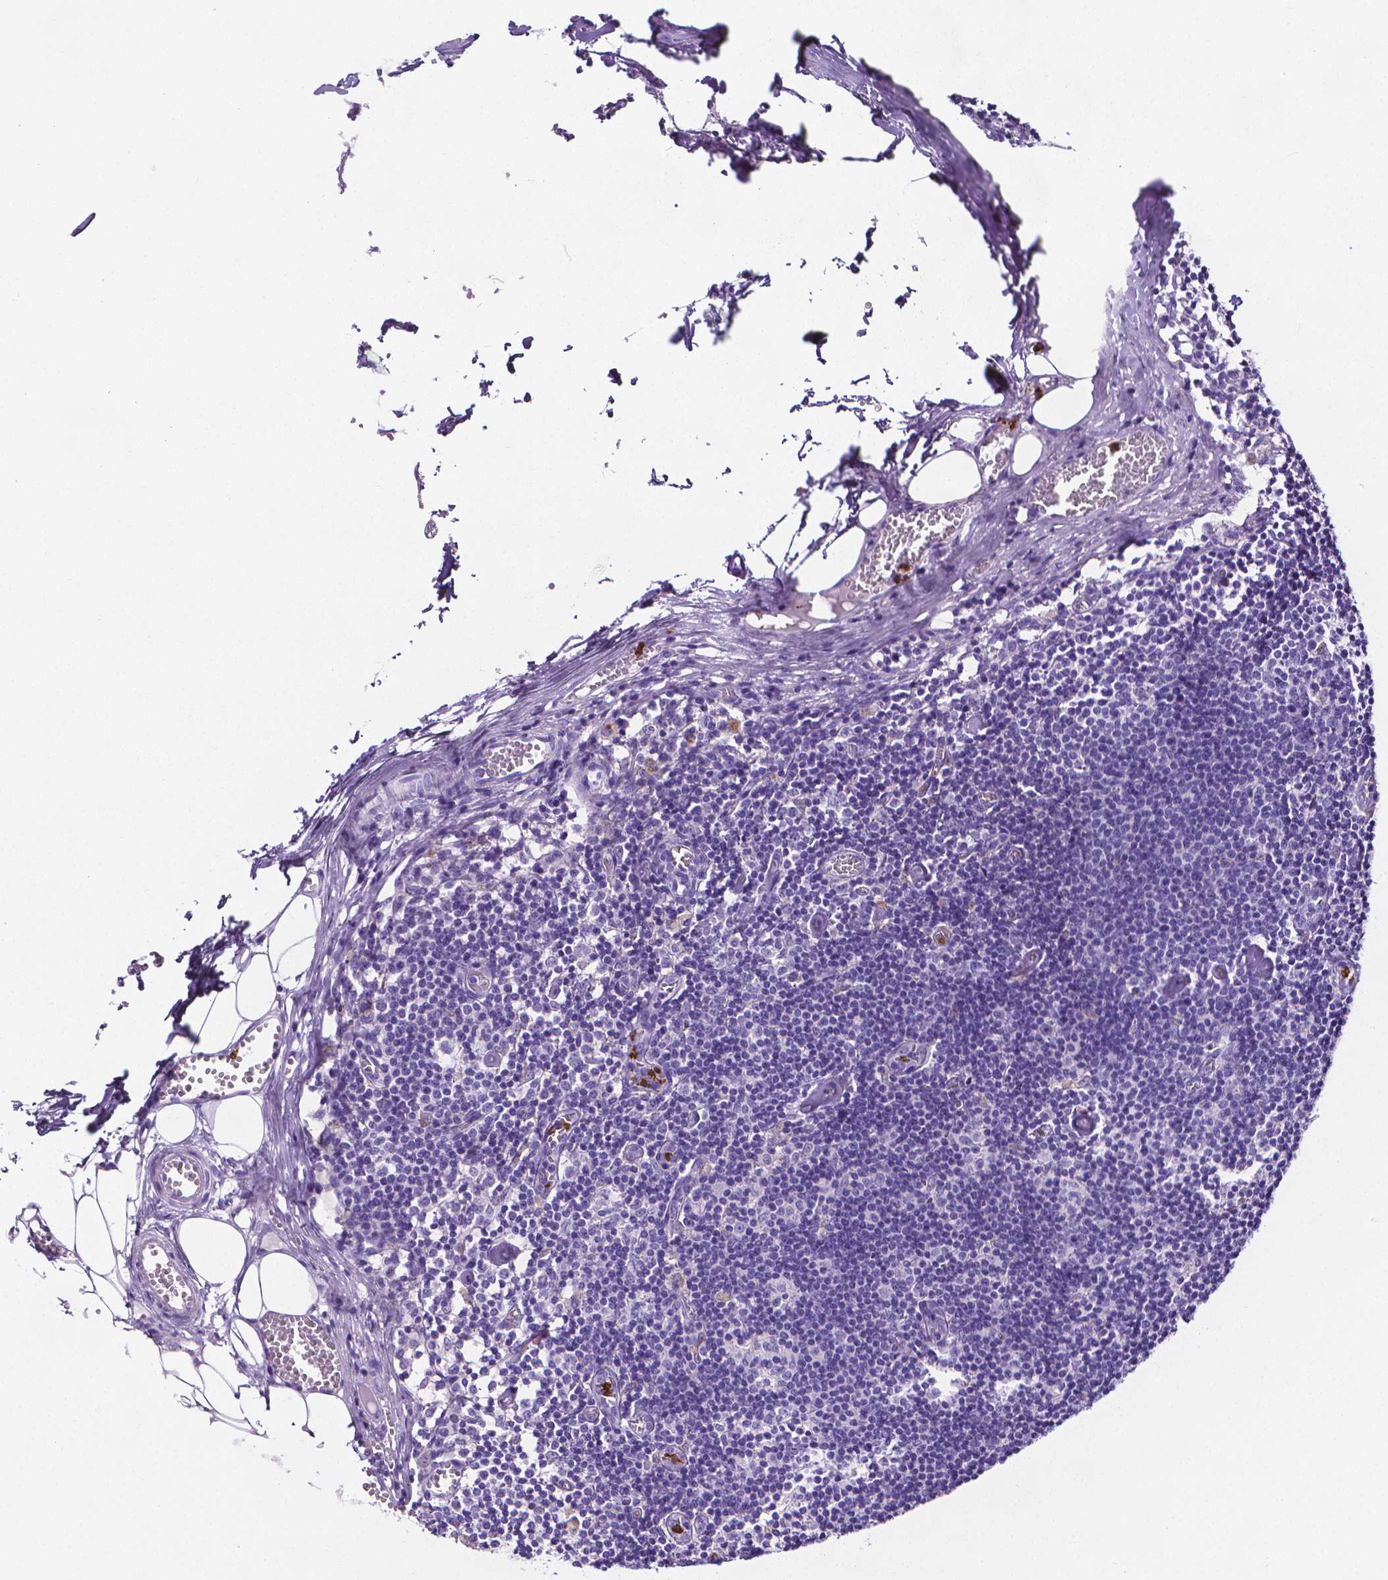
{"staining": {"intensity": "negative", "quantity": "none", "location": "none"}, "tissue": "lymph node", "cell_type": "Germinal center cells", "image_type": "normal", "snomed": [{"axis": "morphology", "description": "Normal tissue, NOS"}, {"axis": "topography", "description": "Lymph node"}], "caption": "High power microscopy micrograph of an IHC micrograph of normal lymph node, revealing no significant staining in germinal center cells. The staining is performed using DAB (3,3'-diaminobenzidine) brown chromogen with nuclei counter-stained in using hematoxylin.", "gene": "MMP9", "patient": {"sex": "female", "age": 52}}